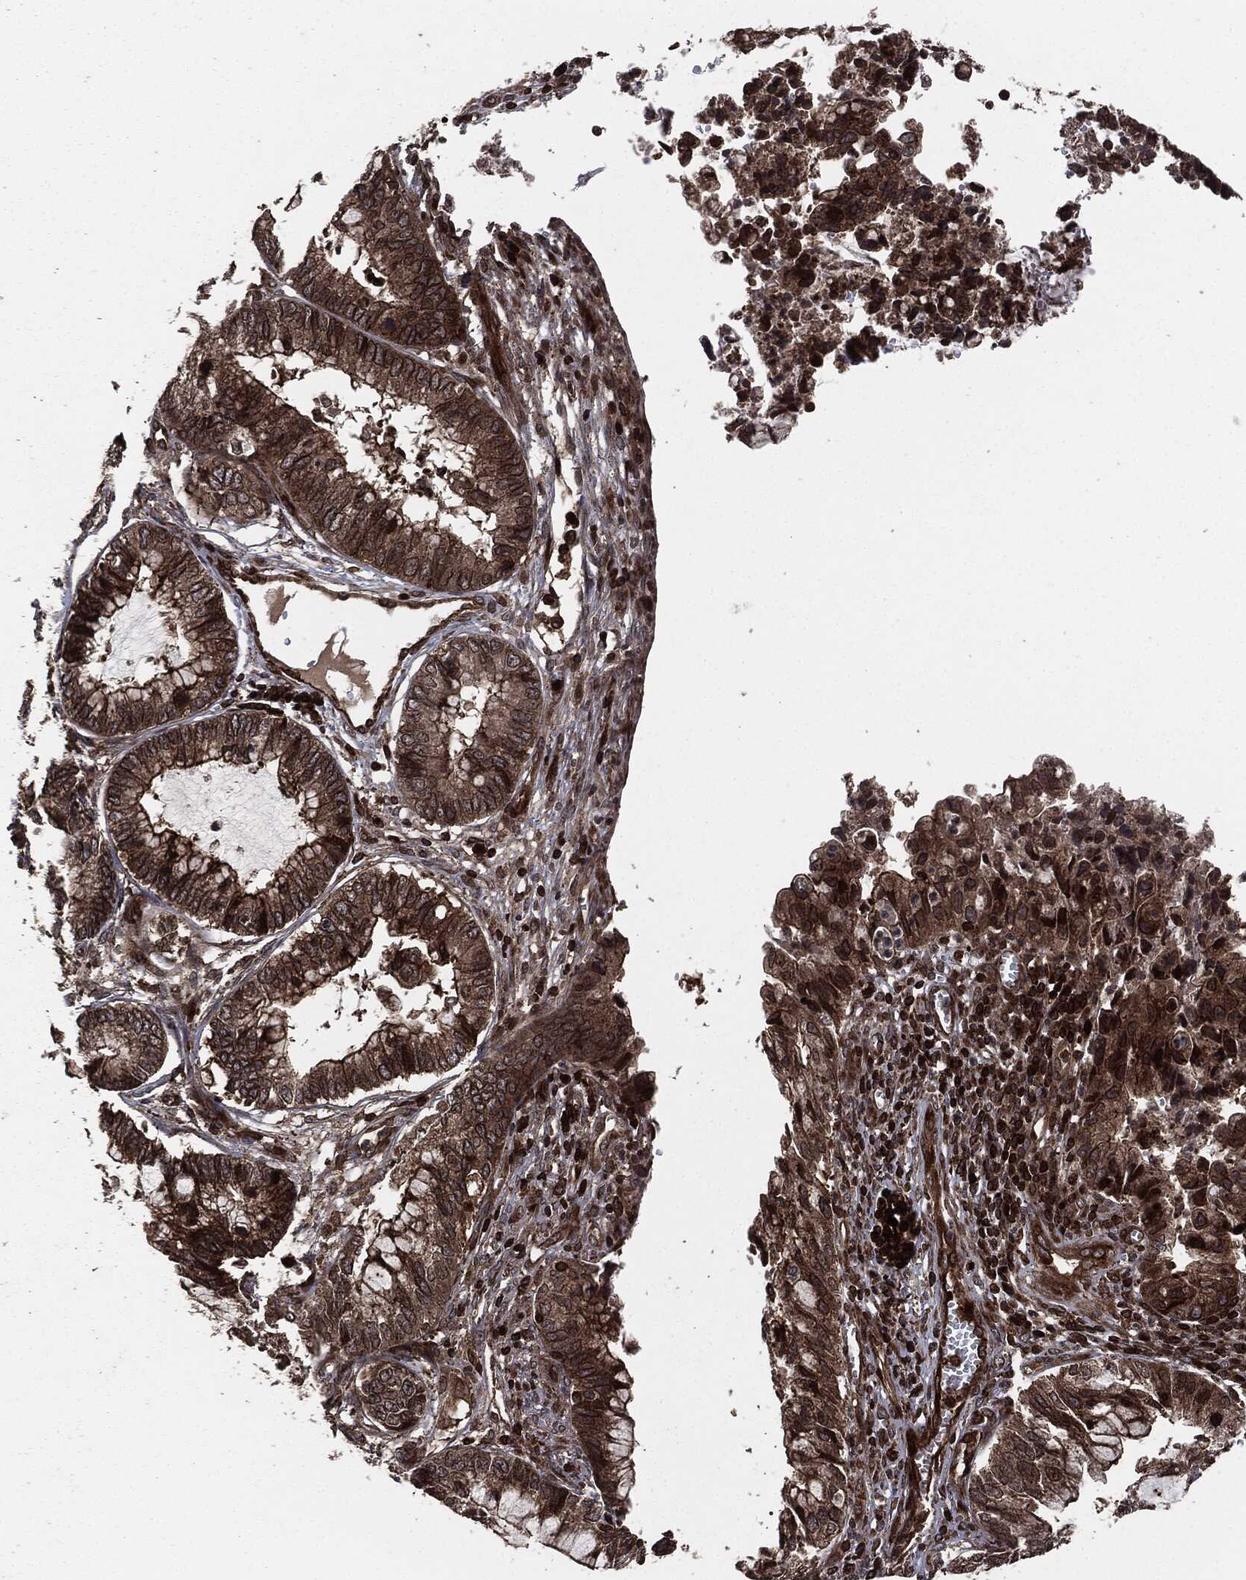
{"staining": {"intensity": "moderate", "quantity": "25%-75%", "location": "cytoplasmic/membranous"}, "tissue": "cervical cancer", "cell_type": "Tumor cells", "image_type": "cancer", "snomed": [{"axis": "morphology", "description": "Adenocarcinoma, NOS"}, {"axis": "topography", "description": "Cervix"}], "caption": "Tumor cells demonstrate moderate cytoplasmic/membranous staining in about 25%-75% of cells in cervical cancer. The protein of interest is shown in brown color, while the nuclei are stained blue.", "gene": "IFIT1", "patient": {"sex": "female", "age": 44}}